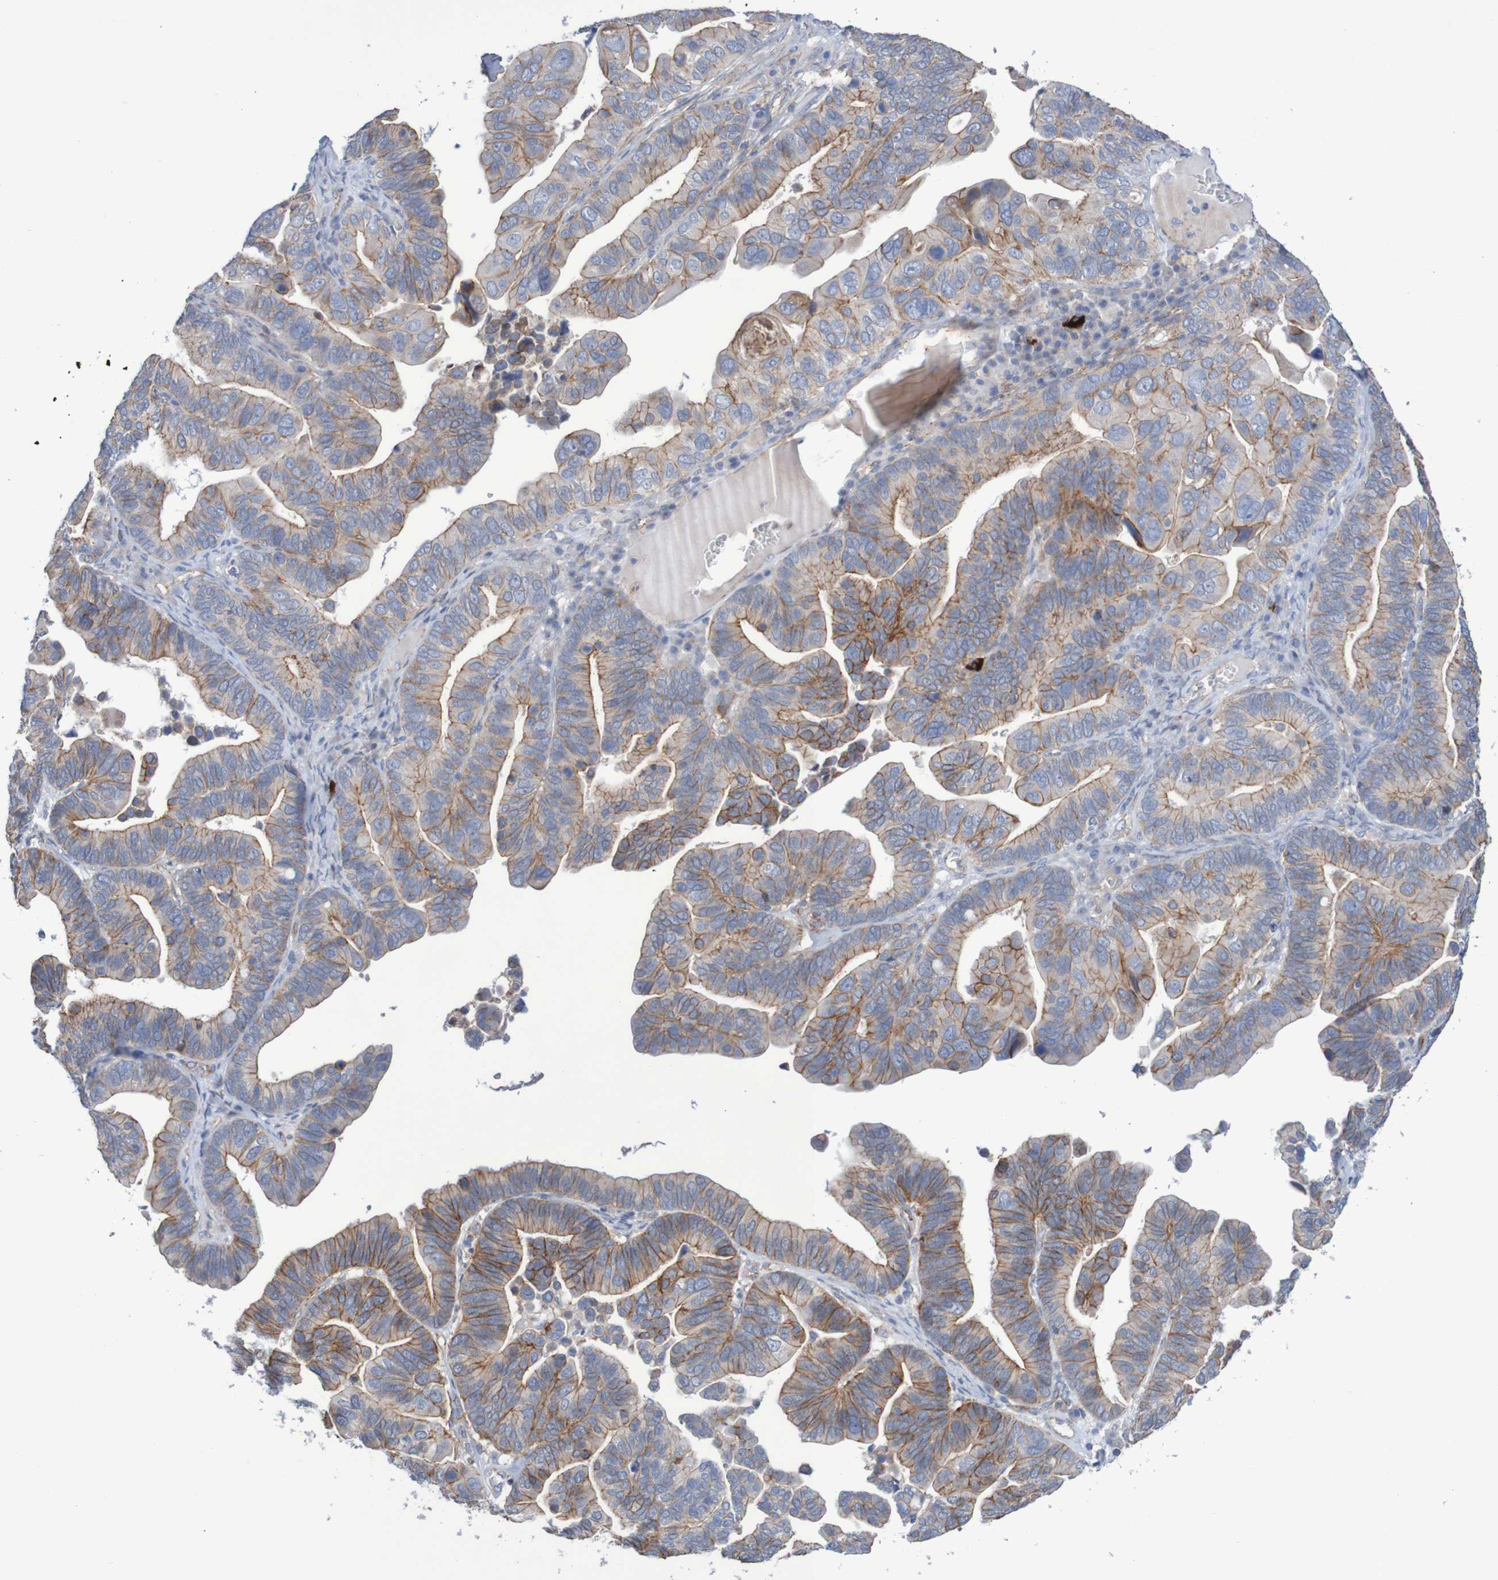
{"staining": {"intensity": "moderate", "quantity": ">75%", "location": "cytoplasmic/membranous"}, "tissue": "ovarian cancer", "cell_type": "Tumor cells", "image_type": "cancer", "snomed": [{"axis": "morphology", "description": "Cystadenocarcinoma, serous, NOS"}, {"axis": "topography", "description": "Ovary"}], "caption": "The image displays a brown stain indicating the presence of a protein in the cytoplasmic/membranous of tumor cells in ovarian cancer.", "gene": "NECTIN2", "patient": {"sex": "female", "age": 56}}